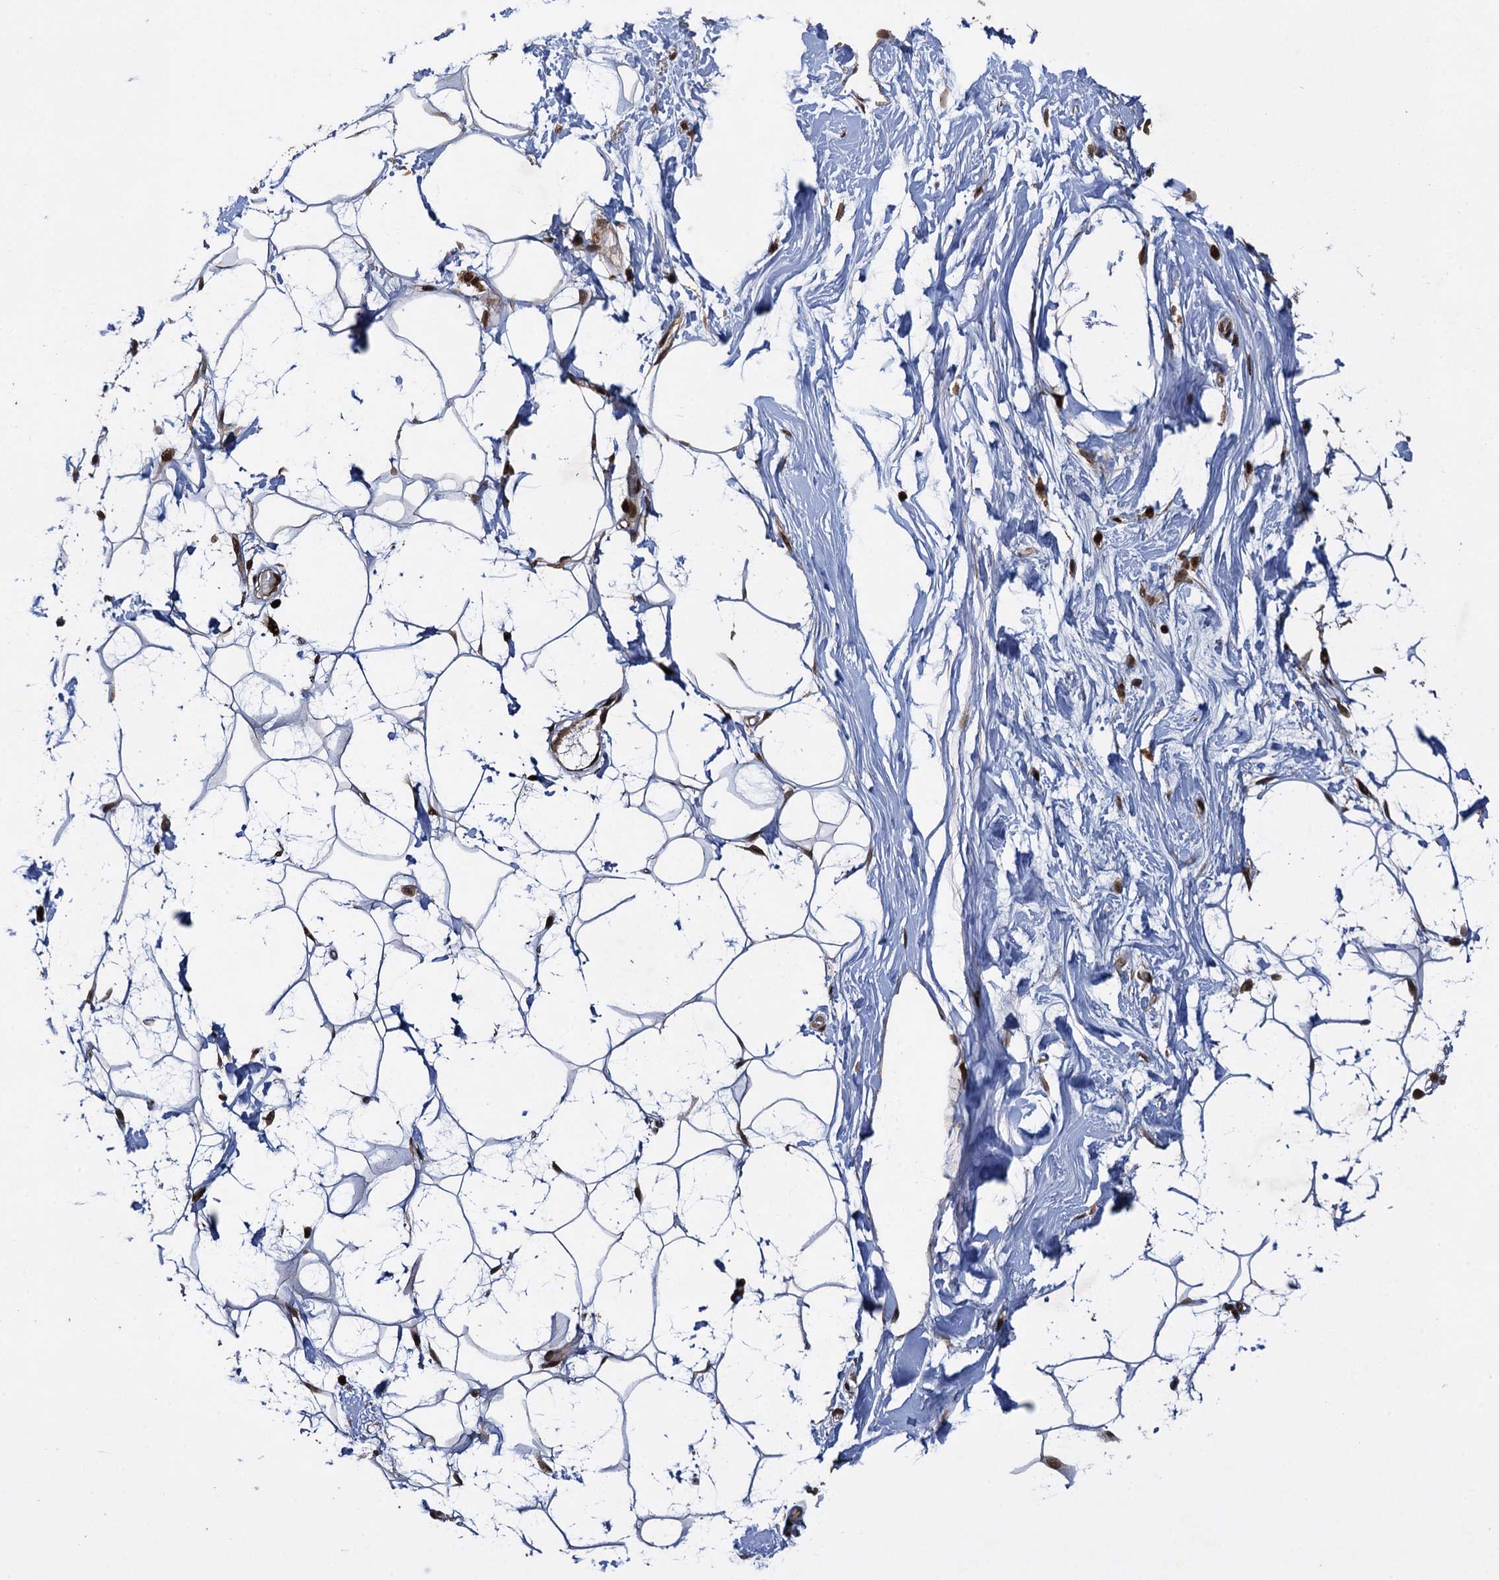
{"staining": {"intensity": "strong", "quantity": ">75%", "location": "nuclear"}, "tissue": "adipose tissue", "cell_type": "Adipocytes", "image_type": "normal", "snomed": [{"axis": "morphology", "description": "Normal tissue, NOS"}, {"axis": "topography", "description": "Breast"}], "caption": "Adipocytes show high levels of strong nuclear positivity in approximately >75% of cells in benign human adipose tissue.", "gene": "ZNF169", "patient": {"sex": "female", "age": 26}}